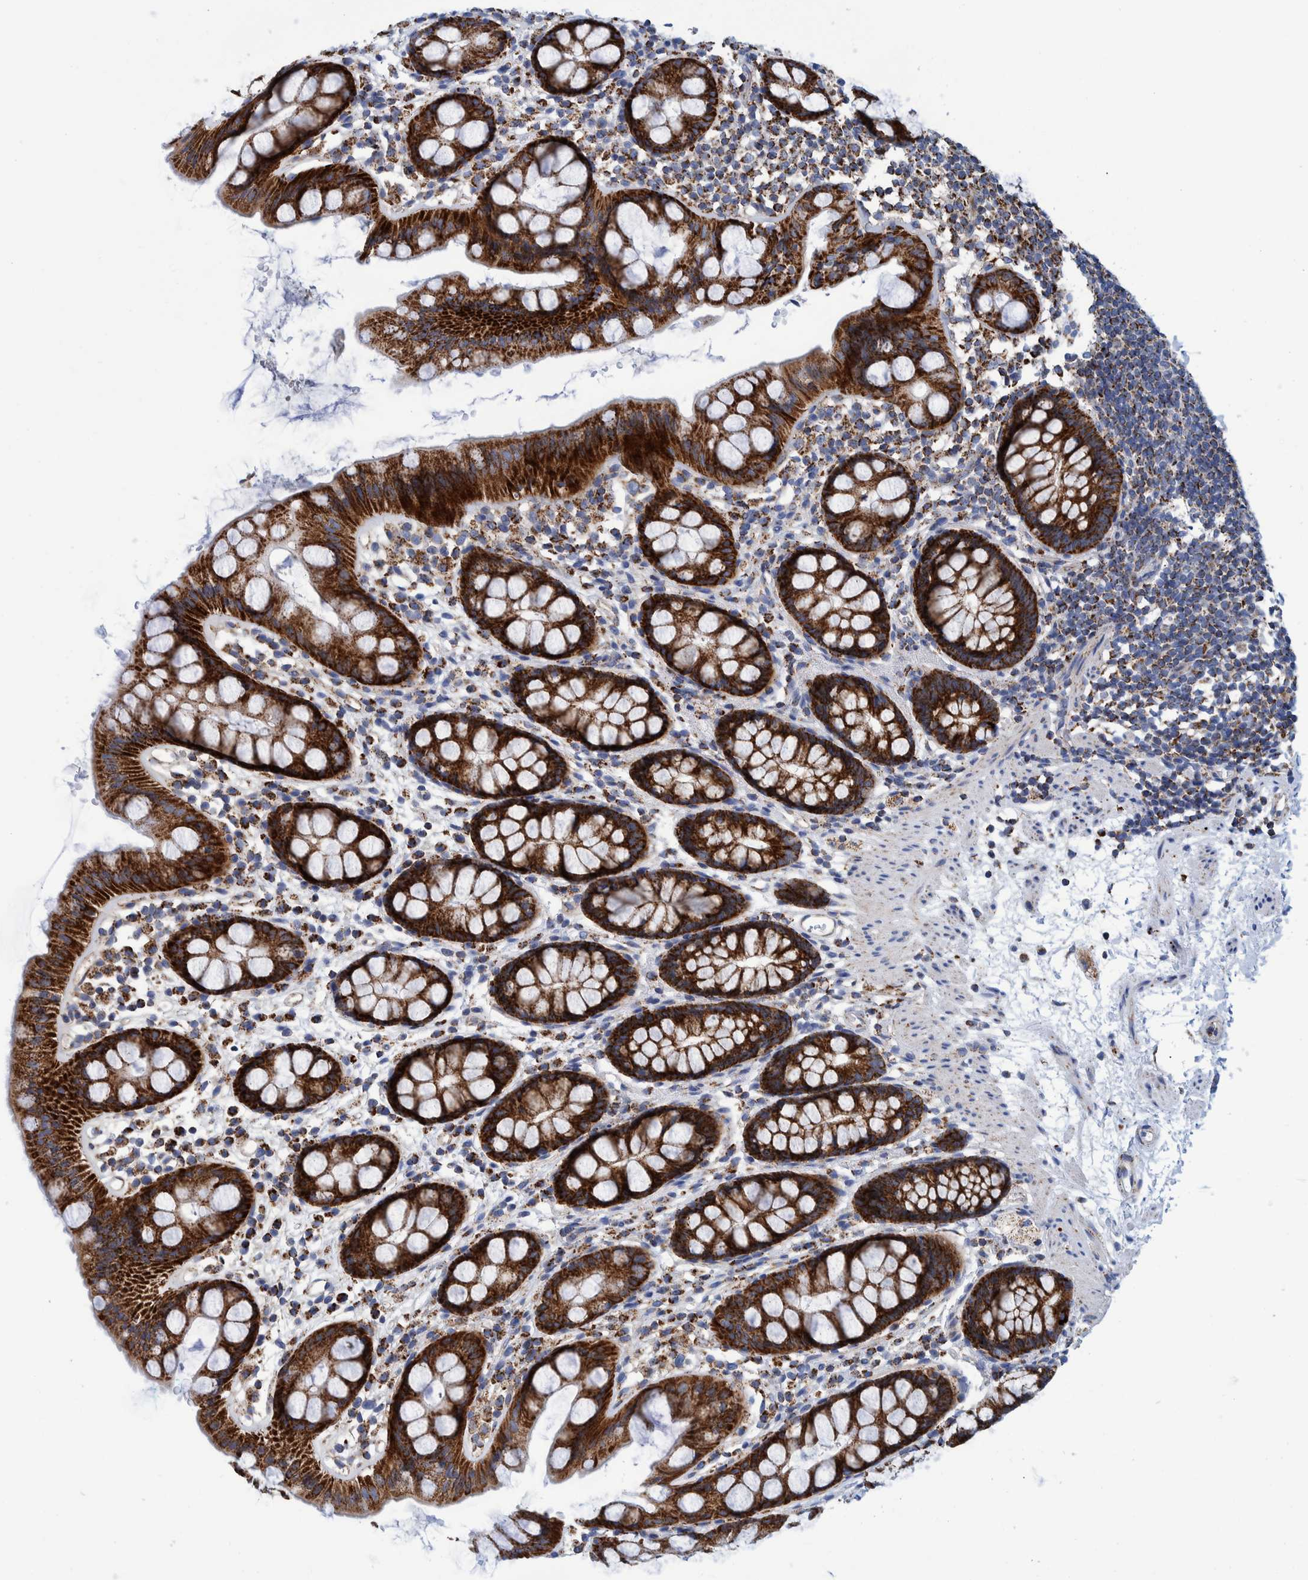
{"staining": {"intensity": "strong", "quantity": ">75%", "location": "cytoplasmic/membranous"}, "tissue": "rectum", "cell_type": "Glandular cells", "image_type": "normal", "snomed": [{"axis": "morphology", "description": "Normal tissue, NOS"}, {"axis": "topography", "description": "Rectum"}], "caption": "A high-resolution photomicrograph shows immunohistochemistry staining of normal rectum, which displays strong cytoplasmic/membranous staining in about >75% of glandular cells.", "gene": "BZW2", "patient": {"sex": "female", "age": 65}}